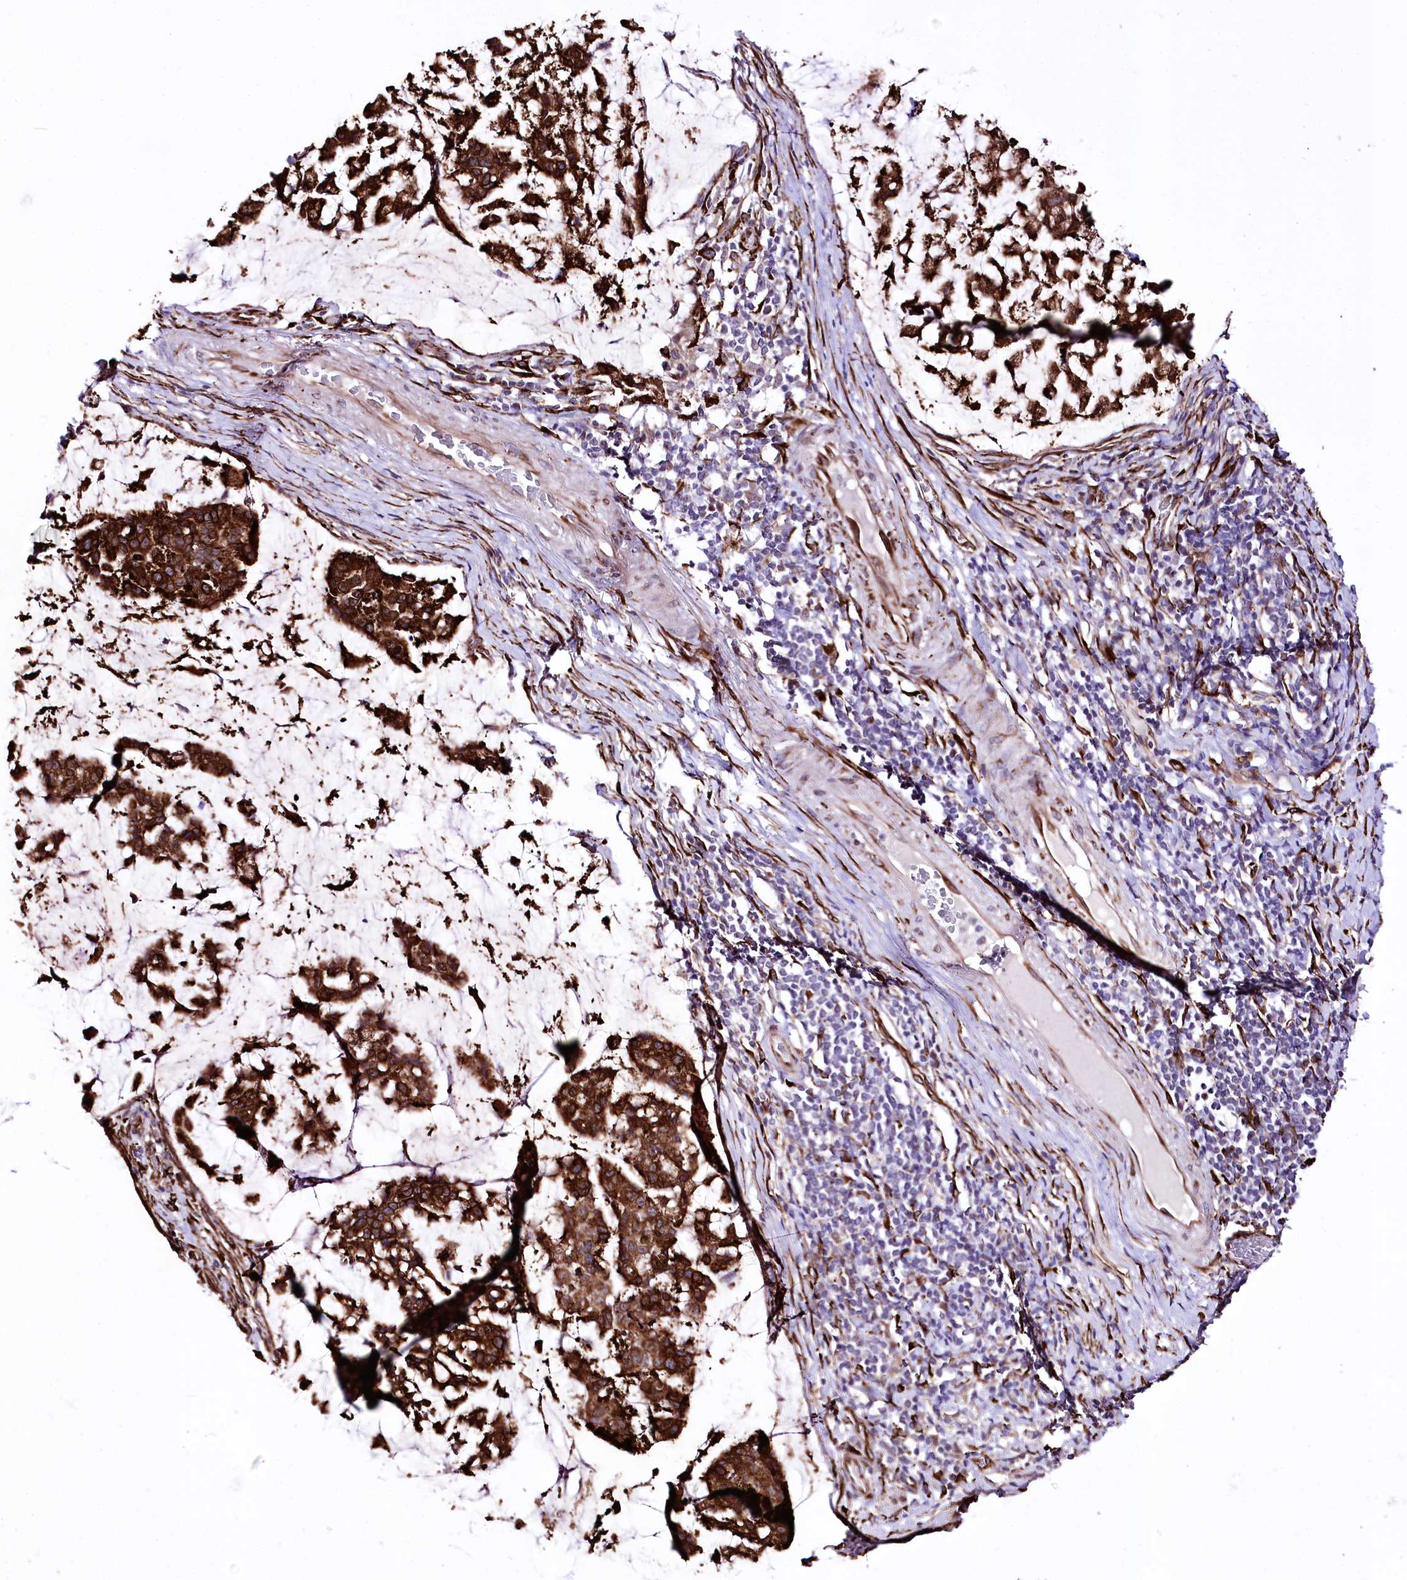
{"staining": {"intensity": "strong", "quantity": ">75%", "location": "cytoplasmic/membranous"}, "tissue": "stomach cancer", "cell_type": "Tumor cells", "image_type": "cancer", "snomed": [{"axis": "morphology", "description": "Adenocarcinoma, NOS"}, {"axis": "topography", "description": "Stomach, lower"}], "caption": "Strong cytoplasmic/membranous protein positivity is identified in approximately >75% of tumor cells in adenocarcinoma (stomach).", "gene": "WWC1", "patient": {"sex": "male", "age": 67}}